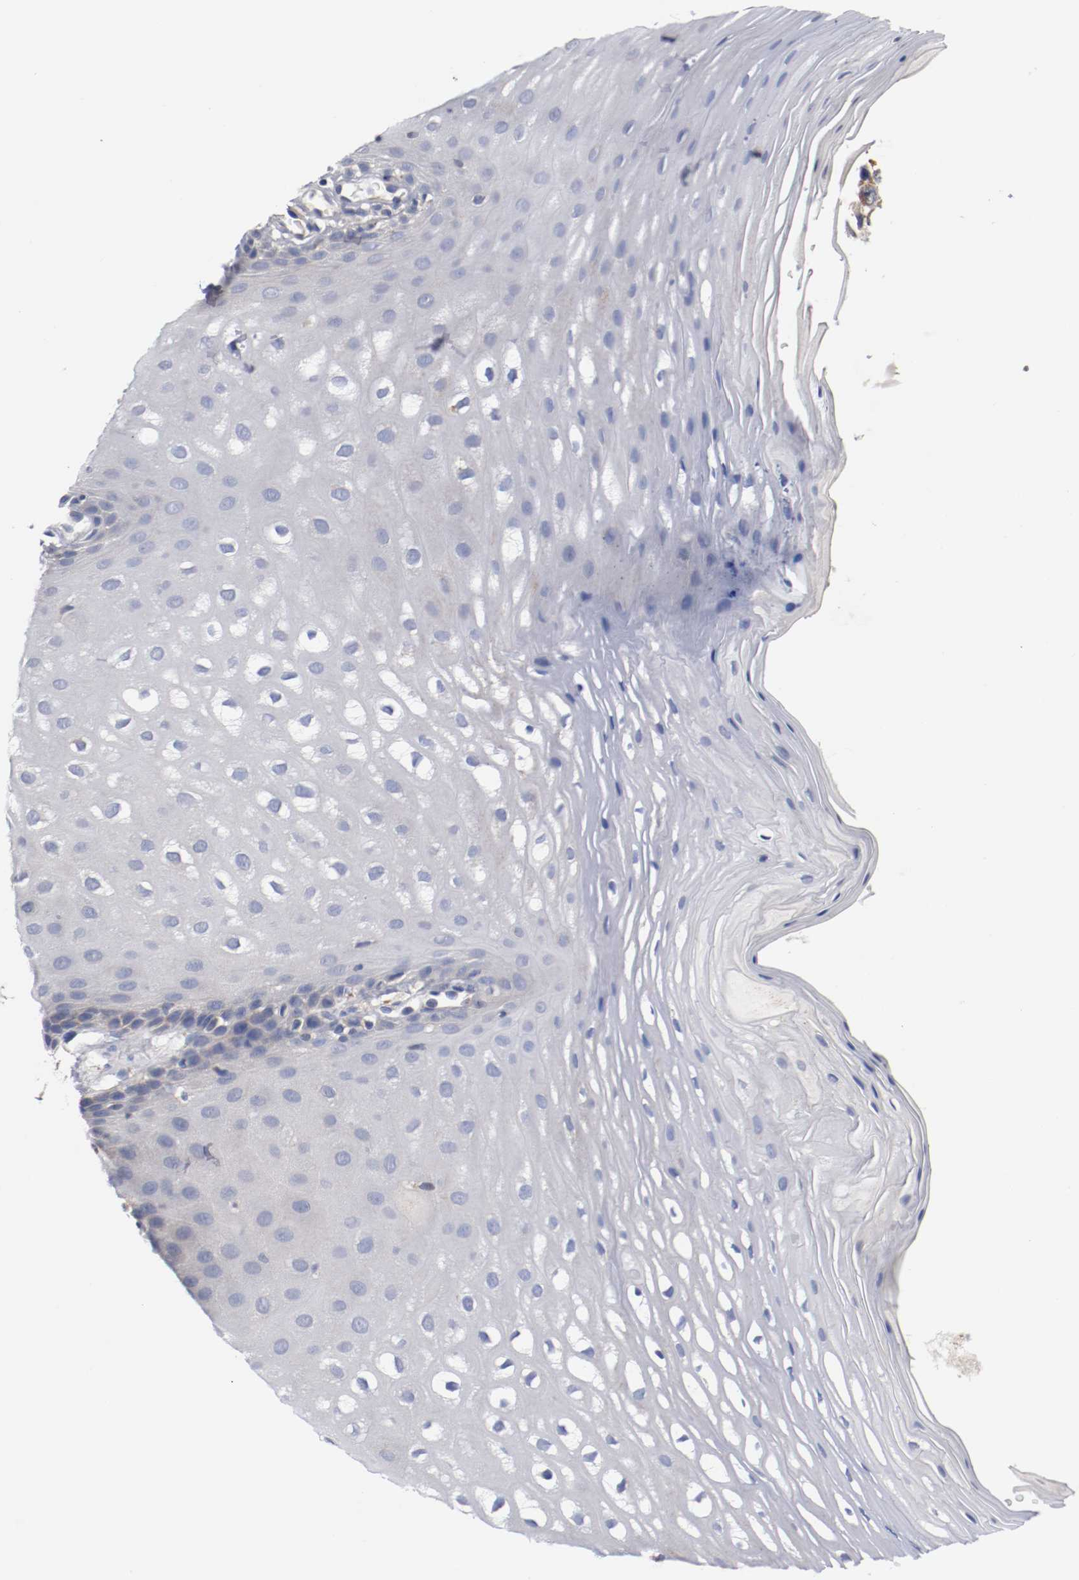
{"staining": {"intensity": "weak", "quantity": "<25%", "location": "cytoplasmic/membranous"}, "tissue": "oral mucosa", "cell_type": "Squamous epithelial cells", "image_type": "normal", "snomed": [{"axis": "morphology", "description": "Normal tissue, NOS"}, {"axis": "morphology", "description": "Squamous cell carcinoma, NOS"}, {"axis": "topography", "description": "Skeletal muscle"}, {"axis": "topography", "description": "Oral tissue"}, {"axis": "topography", "description": "Head-Neck"}], "caption": "Squamous epithelial cells show no significant positivity in unremarkable oral mucosa. (Brightfield microscopy of DAB (3,3'-diaminobenzidine) immunohistochemistry (IHC) at high magnification).", "gene": "PCSK6", "patient": {"sex": "male", "age": 71}}